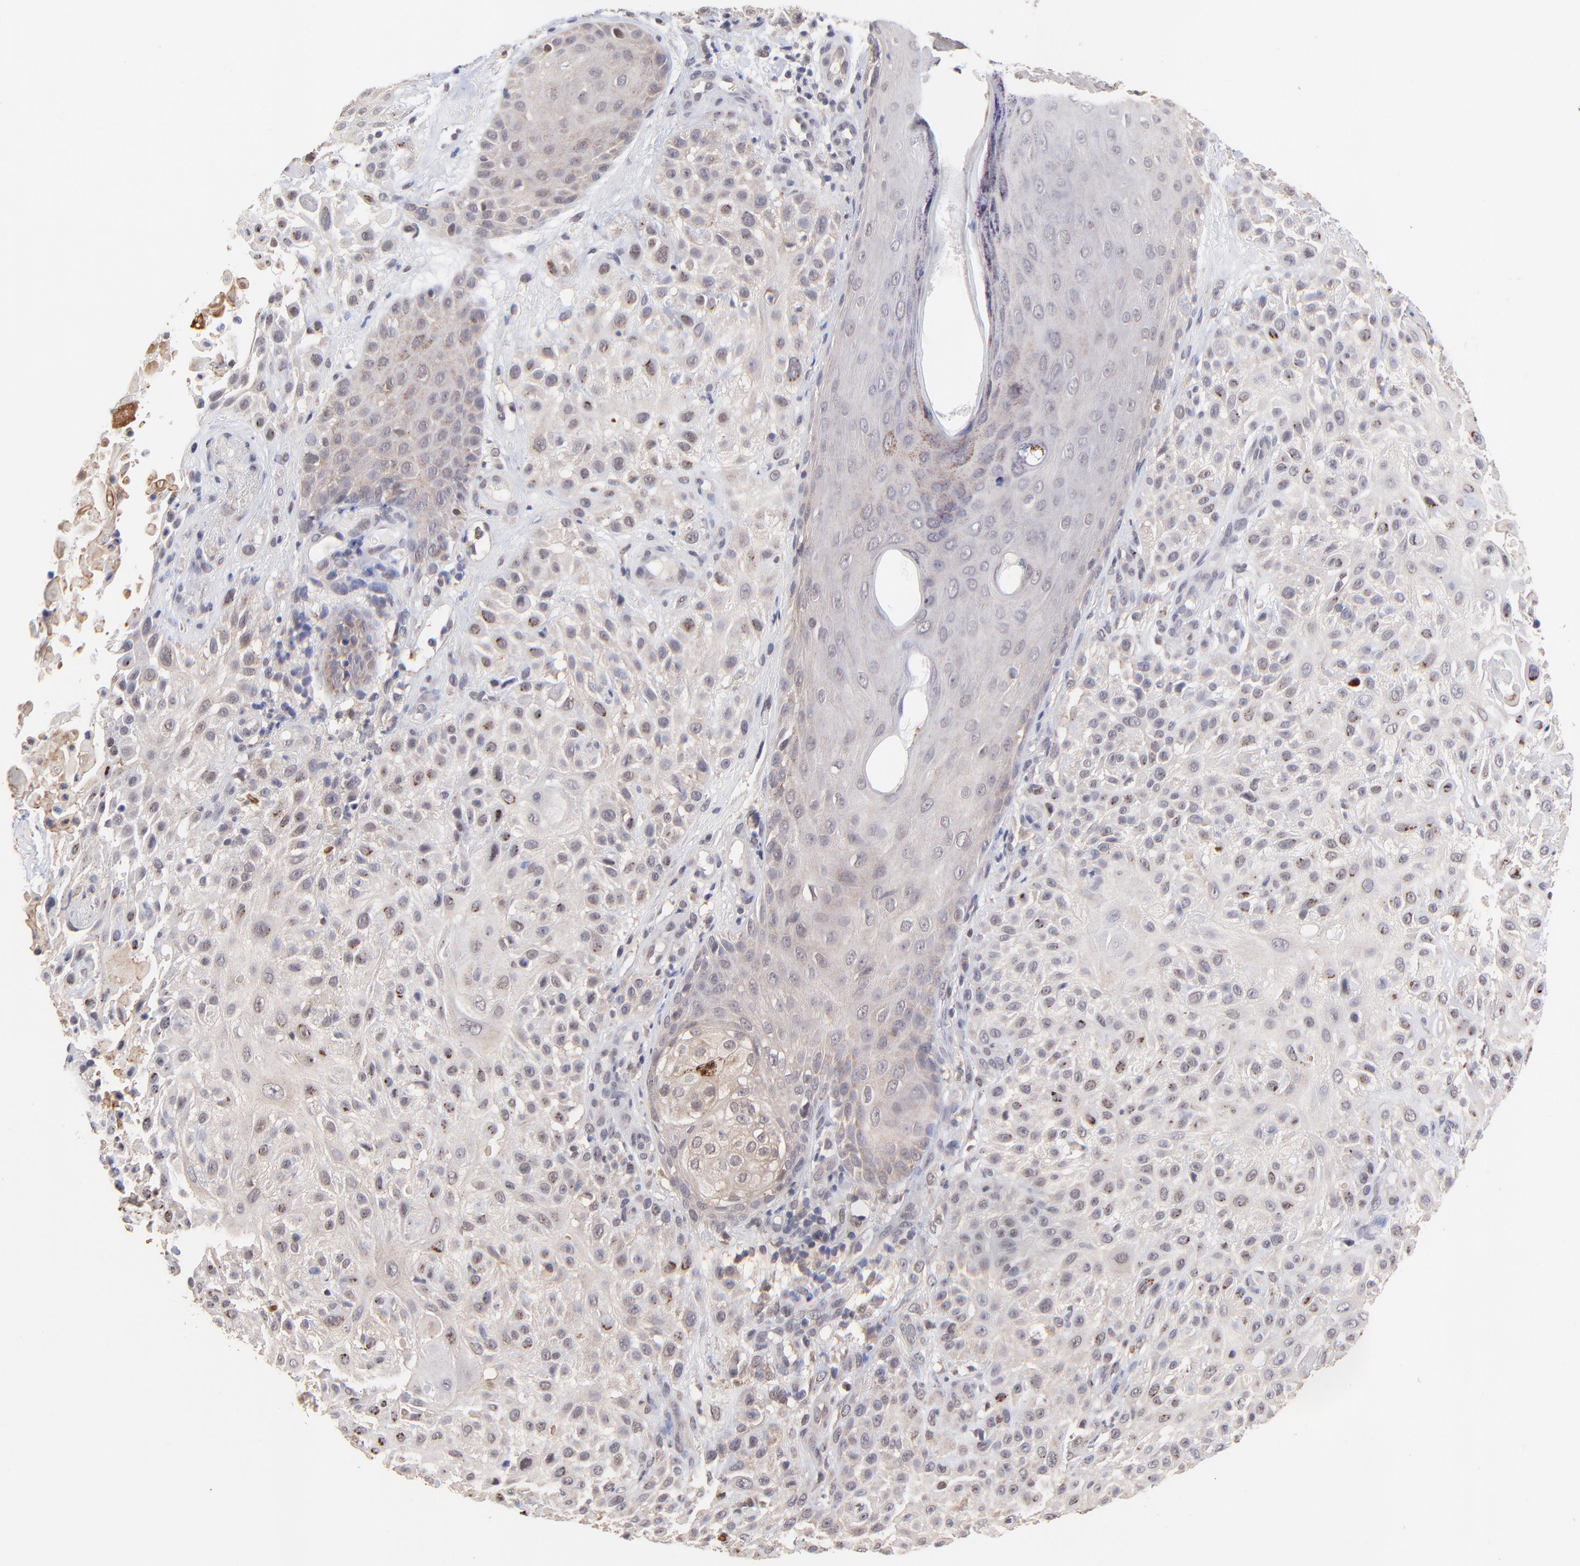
{"staining": {"intensity": "negative", "quantity": "none", "location": "none"}, "tissue": "skin cancer", "cell_type": "Tumor cells", "image_type": "cancer", "snomed": [{"axis": "morphology", "description": "Squamous cell carcinoma, NOS"}, {"axis": "topography", "description": "Skin"}], "caption": "The immunohistochemistry image has no significant positivity in tumor cells of skin squamous cell carcinoma tissue. The staining is performed using DAB brown chromogen with nuclei counter-stained in using hematoxylin.", "gene": "ZNF747", "patient": {"sex": "female", "age": 42}}